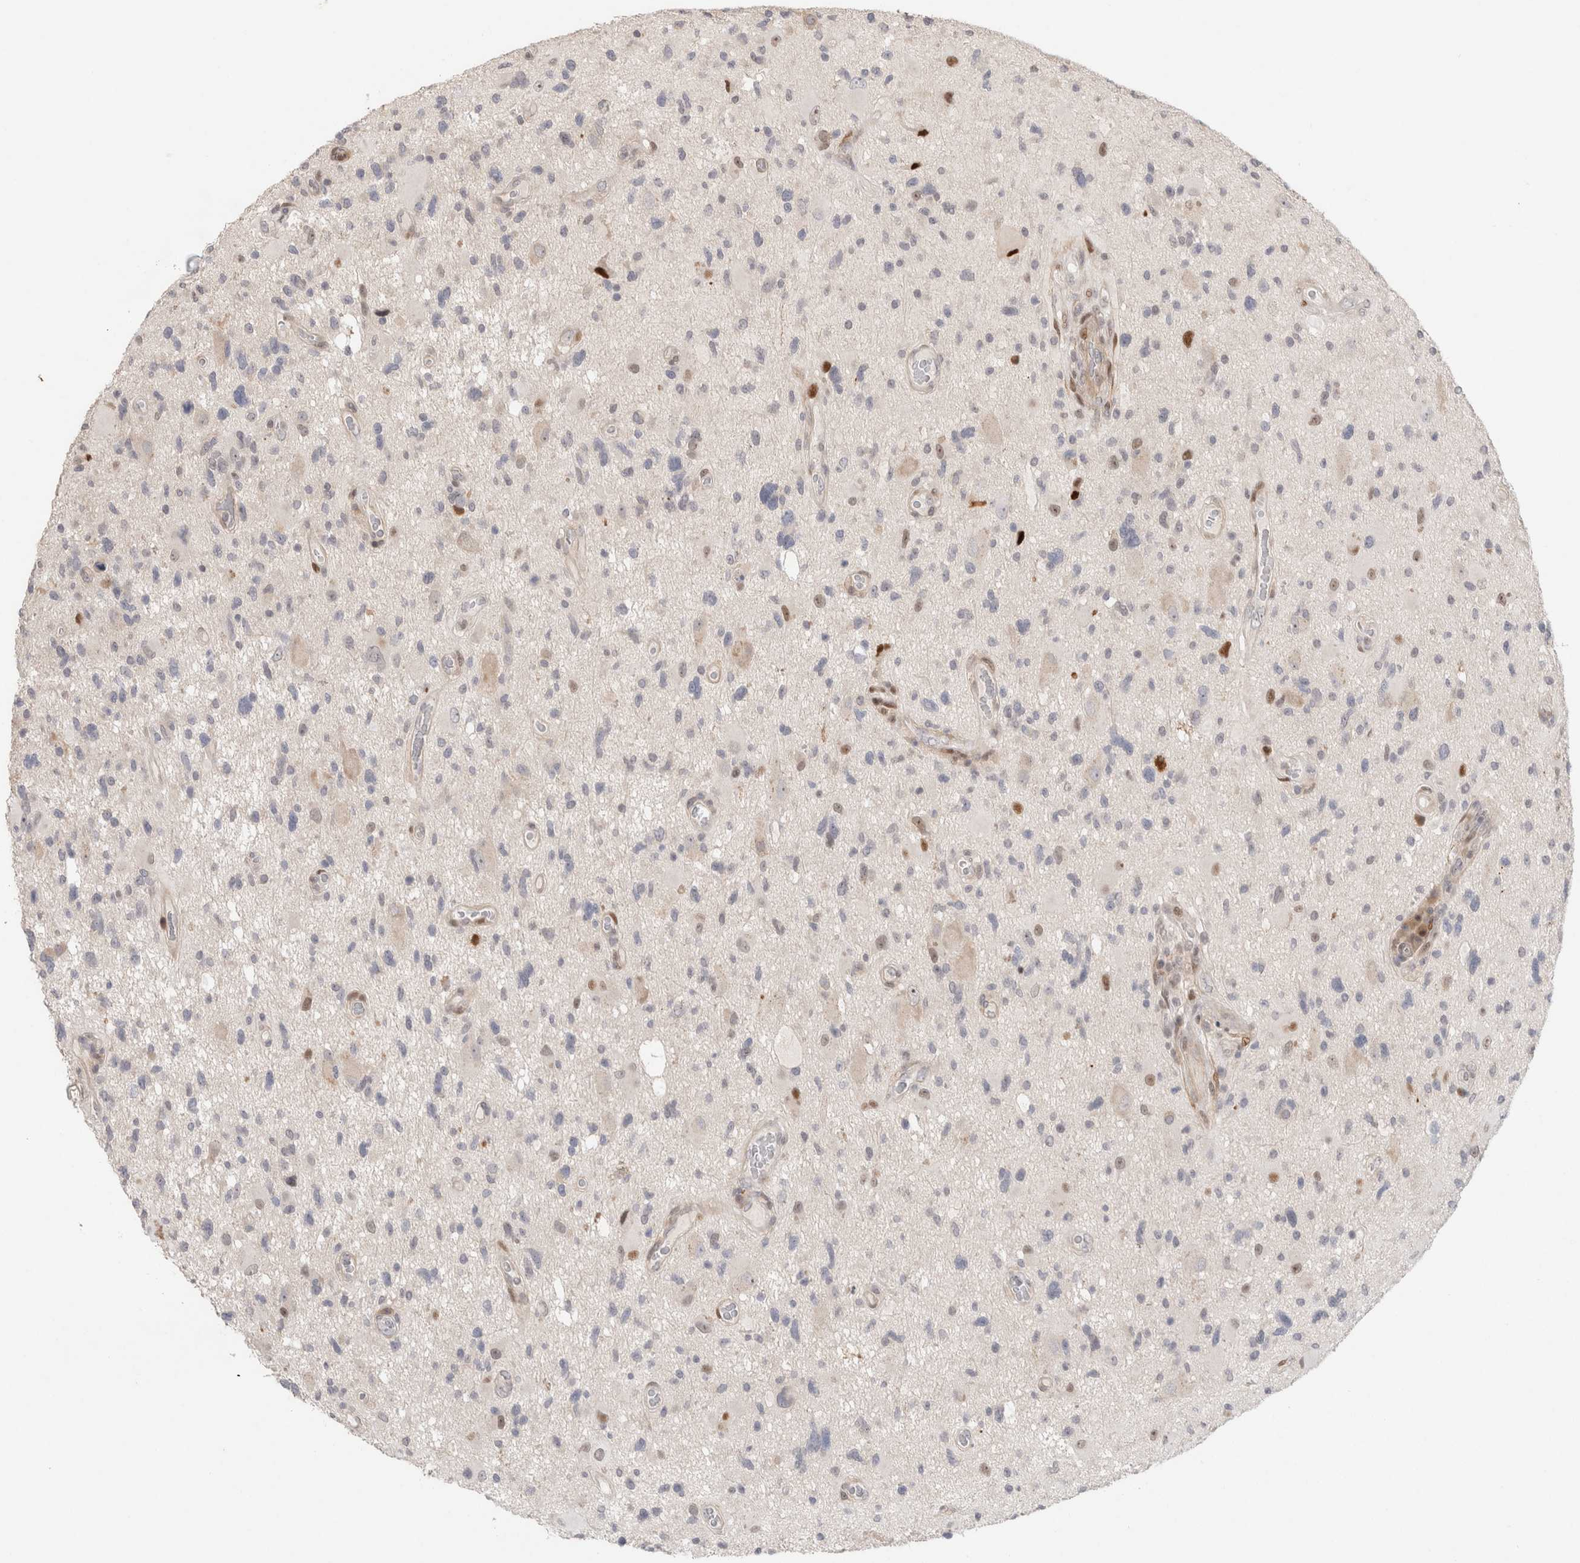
{"staining": {"intensity": "moderate", "quantity": "<25%", "location": "nuclear"}, "tissue": "glioma", "cell_type": "Tumor cells", "image_type": "cancer", "snomed": [{"axis": "morphology", "description": "Glioma, malignant, High grade"}, {"axis": "topography", "description": "Brain"}], "caption": "A high-resolution micrograph shows immunohistochemistry staining of glioma, which demonstrates moderate nuclear expression in approximately <25% of tumor cells.", "gene": "TCF4", "patient": {"sex": "male", "age": 33}}